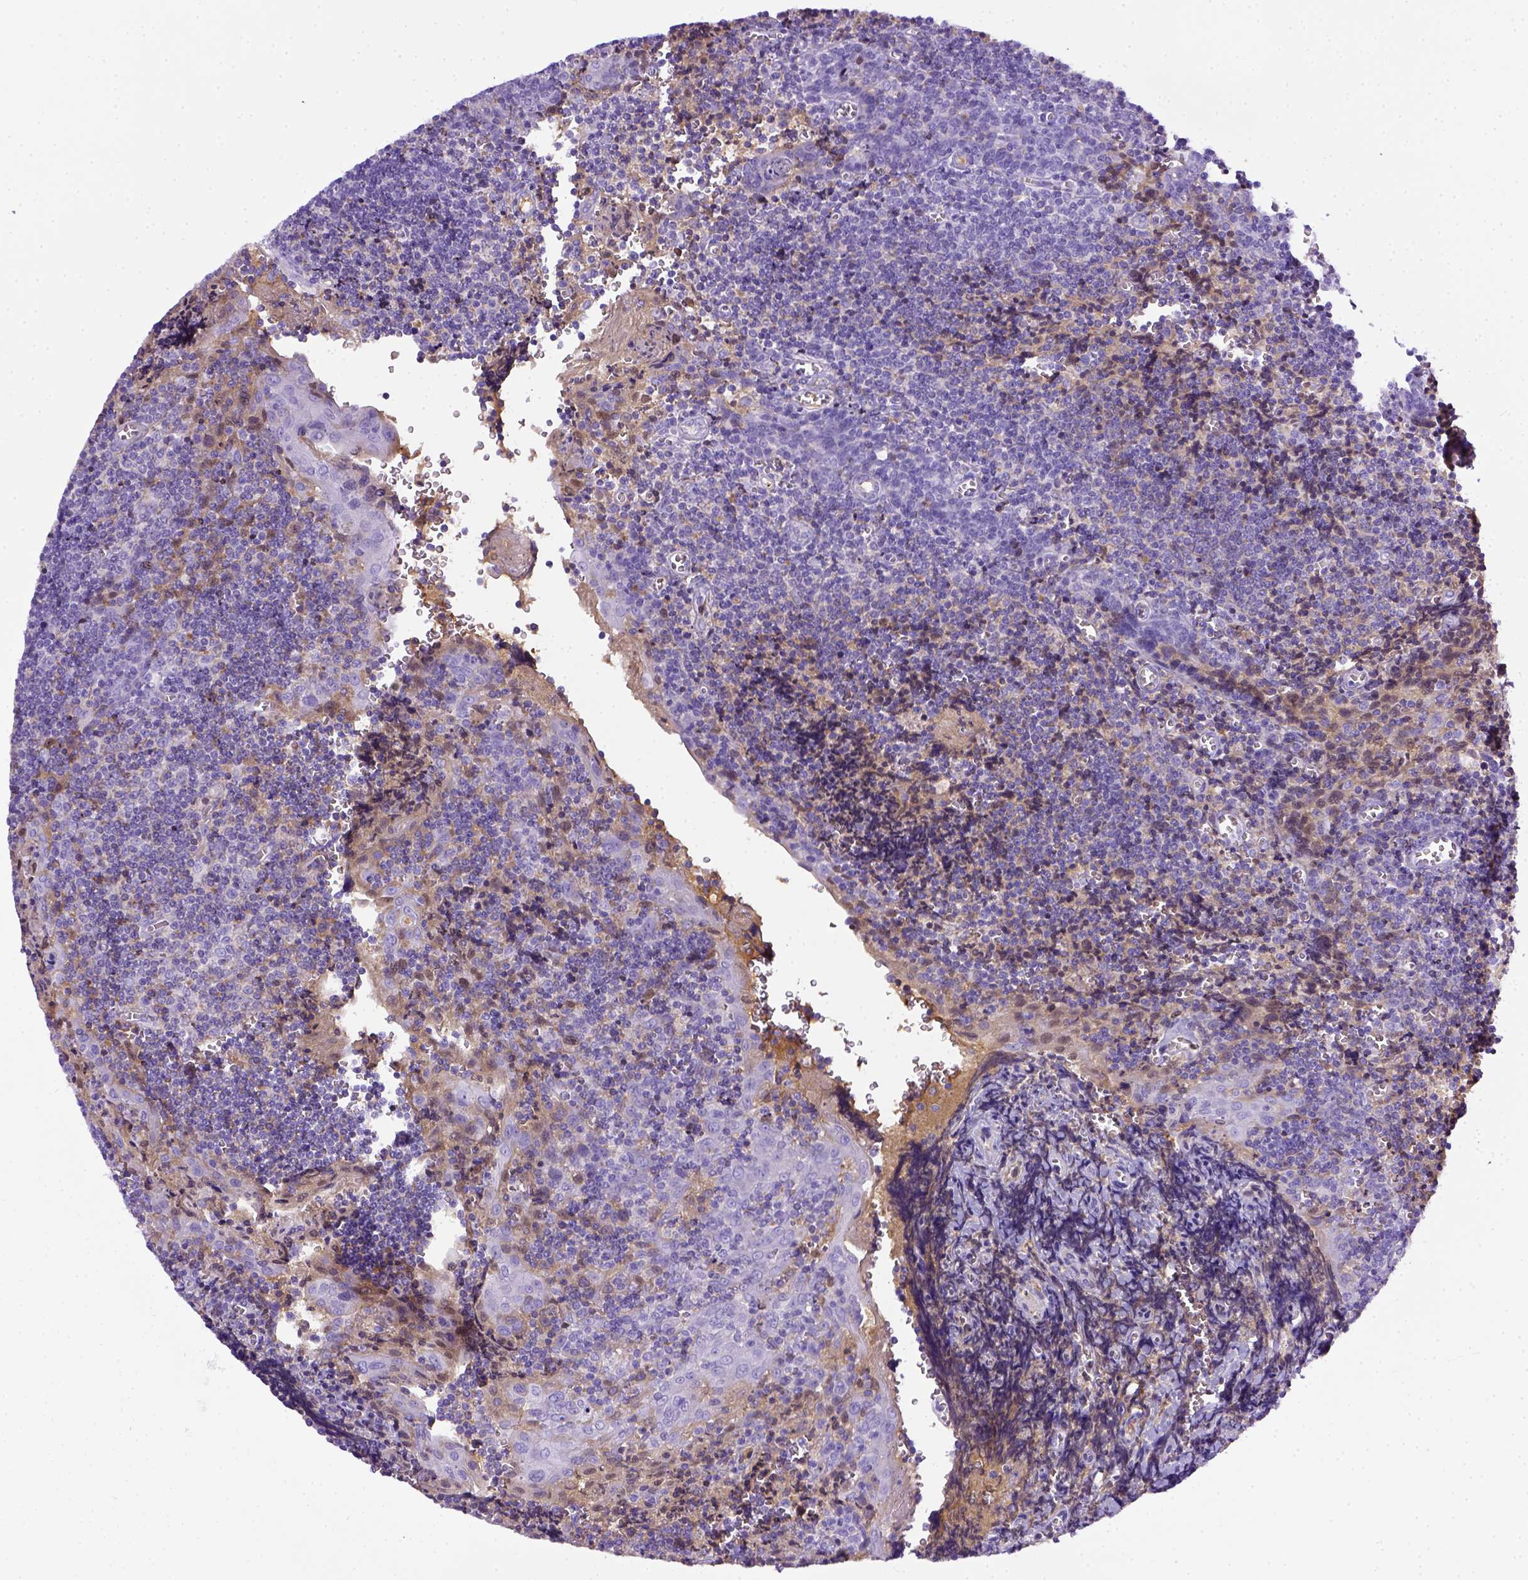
{"staining": {"intensity": "negative", "quantity": "none", "location": "none"}, "tissue": "tonsil", "cell_type": "Germinal center cells", "image_type": "normal", "snomed": [{"axis": "morphology", "description": "Normal tissue, NOS"}, {"axis": "morphology", "description": "Inflammation, NOS"}, {"axis": "topography", "description": "Tonsil"}], "caption": "The photomicrograph shows no significant positivity in germinal center cells of tonsil. (Brightfield microscopy of DAB immunohistochemistry at high magnification).", "gene": "ITIH4", "patient": {"sex": "female", "age": 31}}